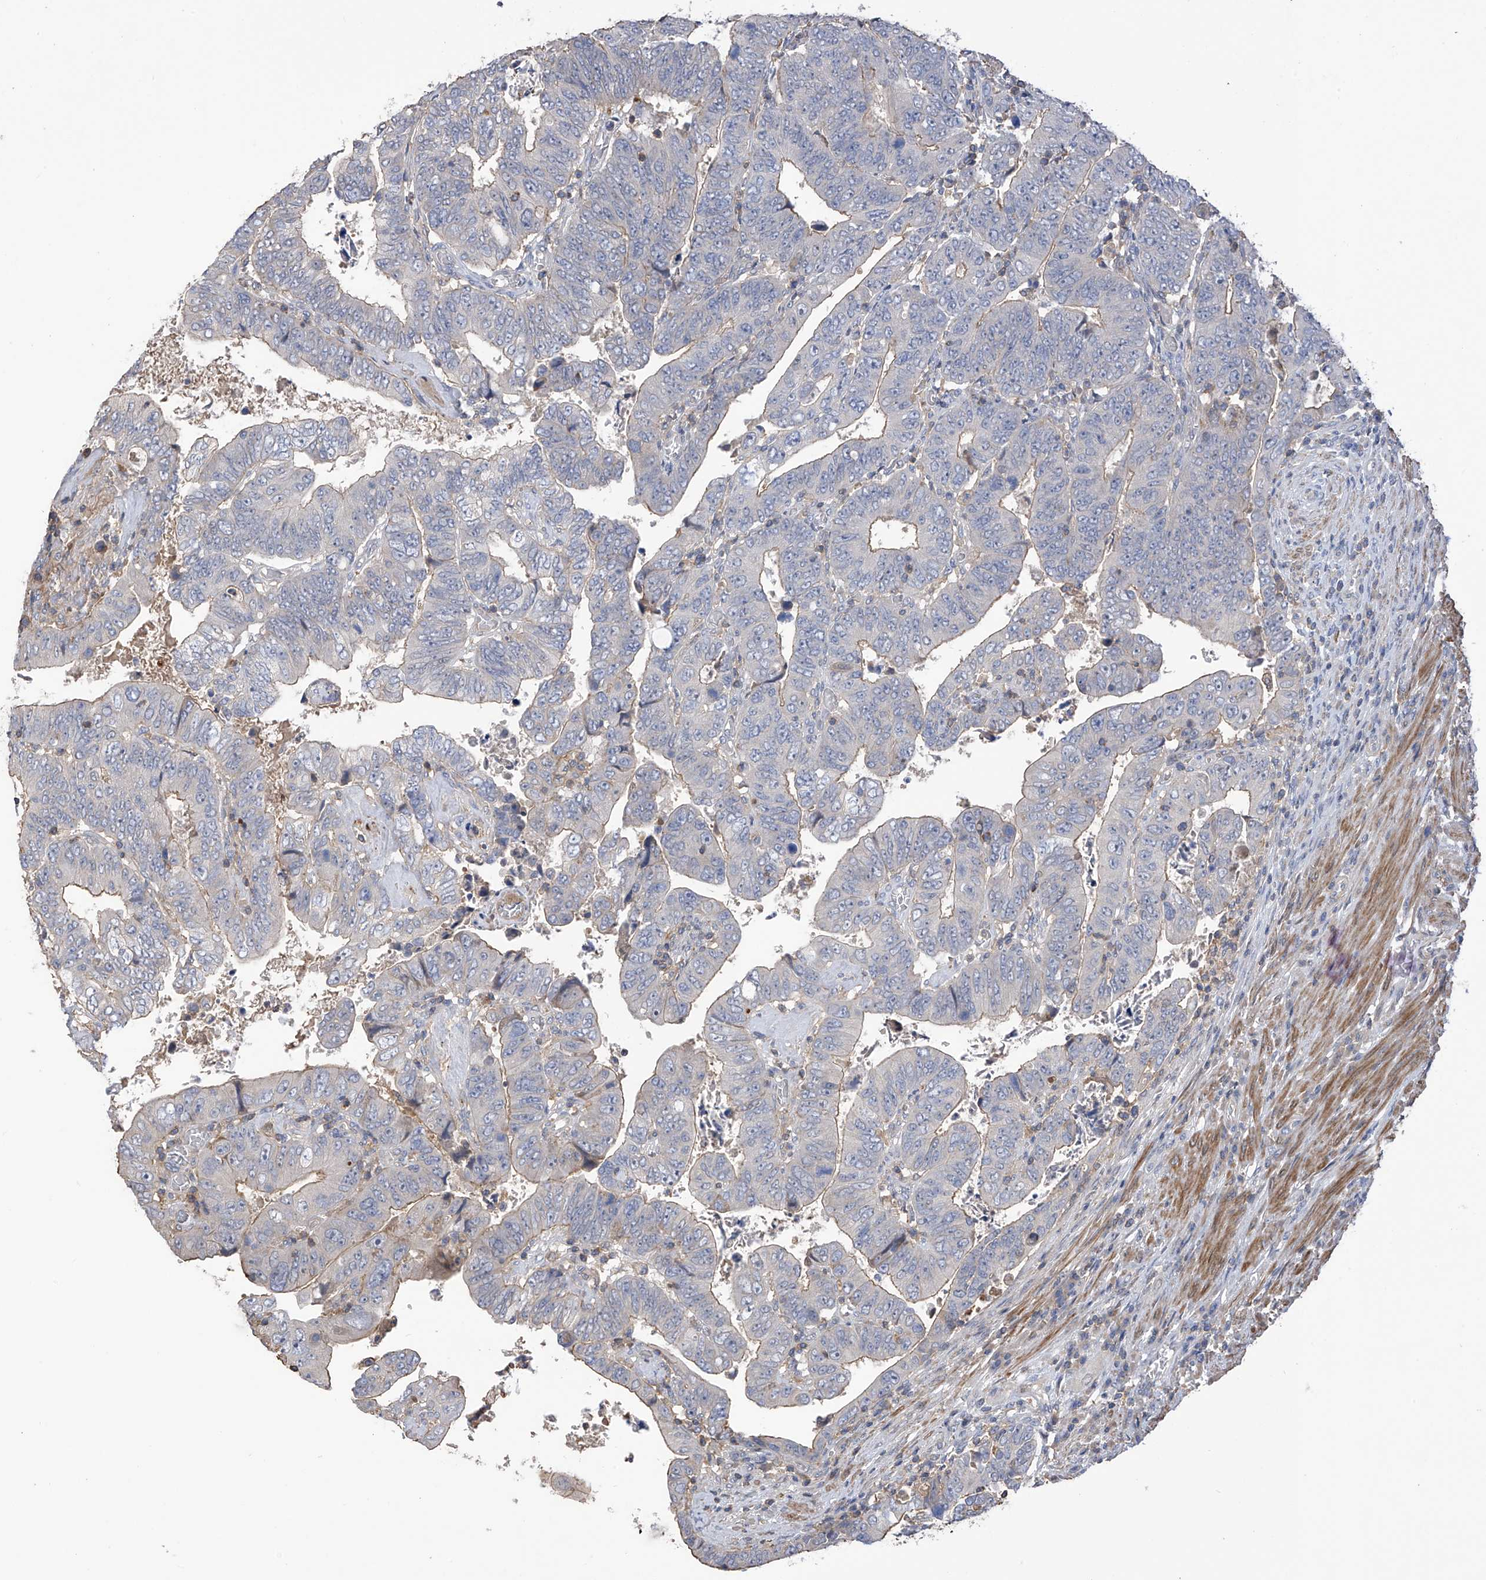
{"staining": {"intensity": "weak", "quantity": "<25%", "location": "cytoplasmic/membranous"}, "tissue": "colorectal cancer", "cell_type": "Tumor cells", "image_type": "cancer", "snomed": [{"axis": "morphology", "description": "Normal tissue, NOS"}, {"axis": "morphology", "description": "Adenocarcinoma, NOS"}, {"axis": "topography", "description": "Rectum"}], "caption": "Colorectal cancer (adenocarcinoma) stained for a protein using immunohistochemistry (IHC) demonstrates no positivity tumor cells.", "gene": "SLFN14", "patient": {"sex": "female", "age": 65}}